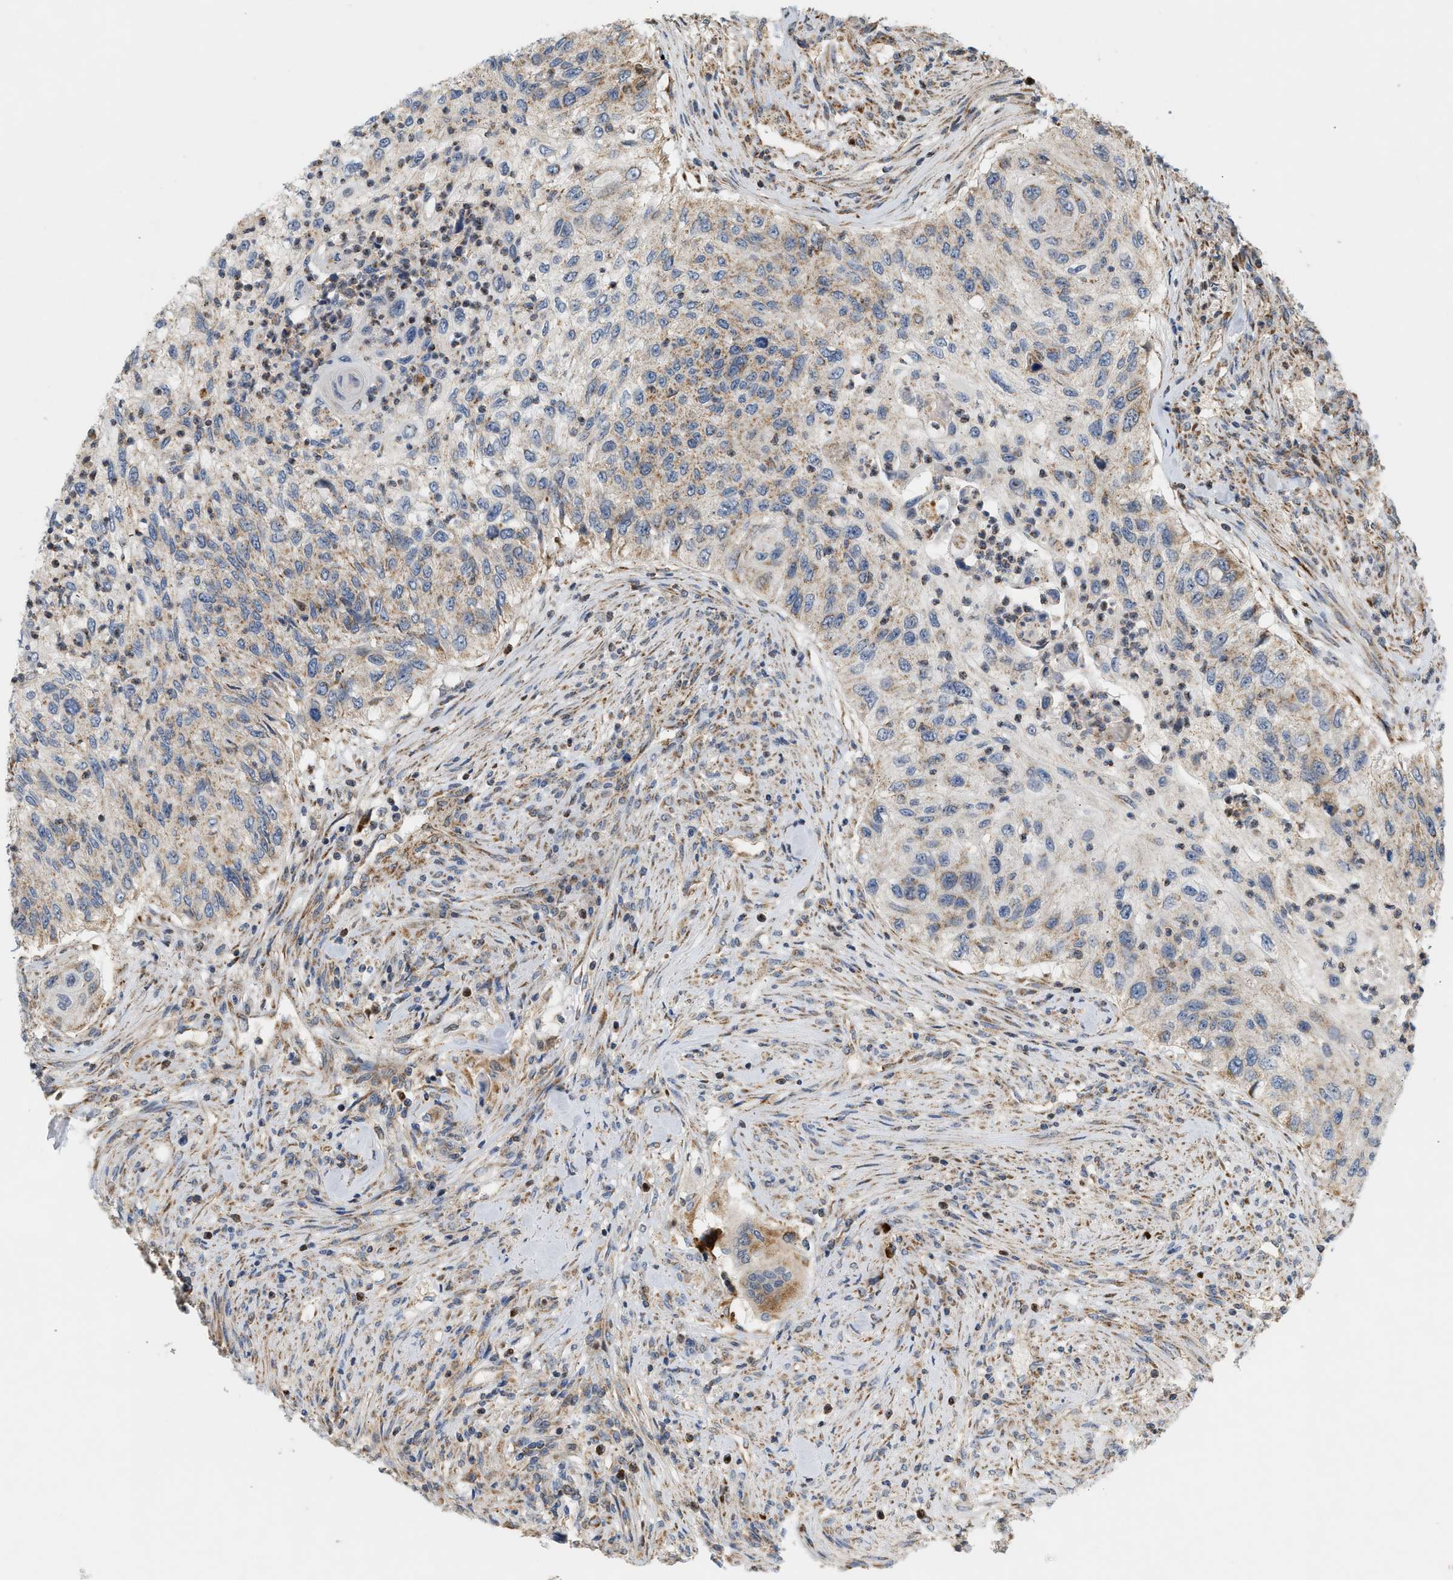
{"staining": {"intensity": "weak", "quantity": ">75%", "location": "cytoplasmic/membranous"}, "tissue": "urothelial cancer", "cell_type": "Tumor cells", "image_type": "cancer", "snomed": [{"axis": "morphology", "description": "Urothelial carcinoma, High grade"}, {"axis": "topography", "description": "Urinary bladder"}], "caption": "High-grade urothelial carcinoma stained for a protein reveals weak cytoplasmic/membranous positivity in tumor cells. The protein of interest is stained brown, and the nuclei are stained in blue (DAB (3,3'-diaminobenzidine) IHC with brightfield microscopy, high magnification).", "gene": "MCU", "patient": {"sex": "female", "age": 60}}